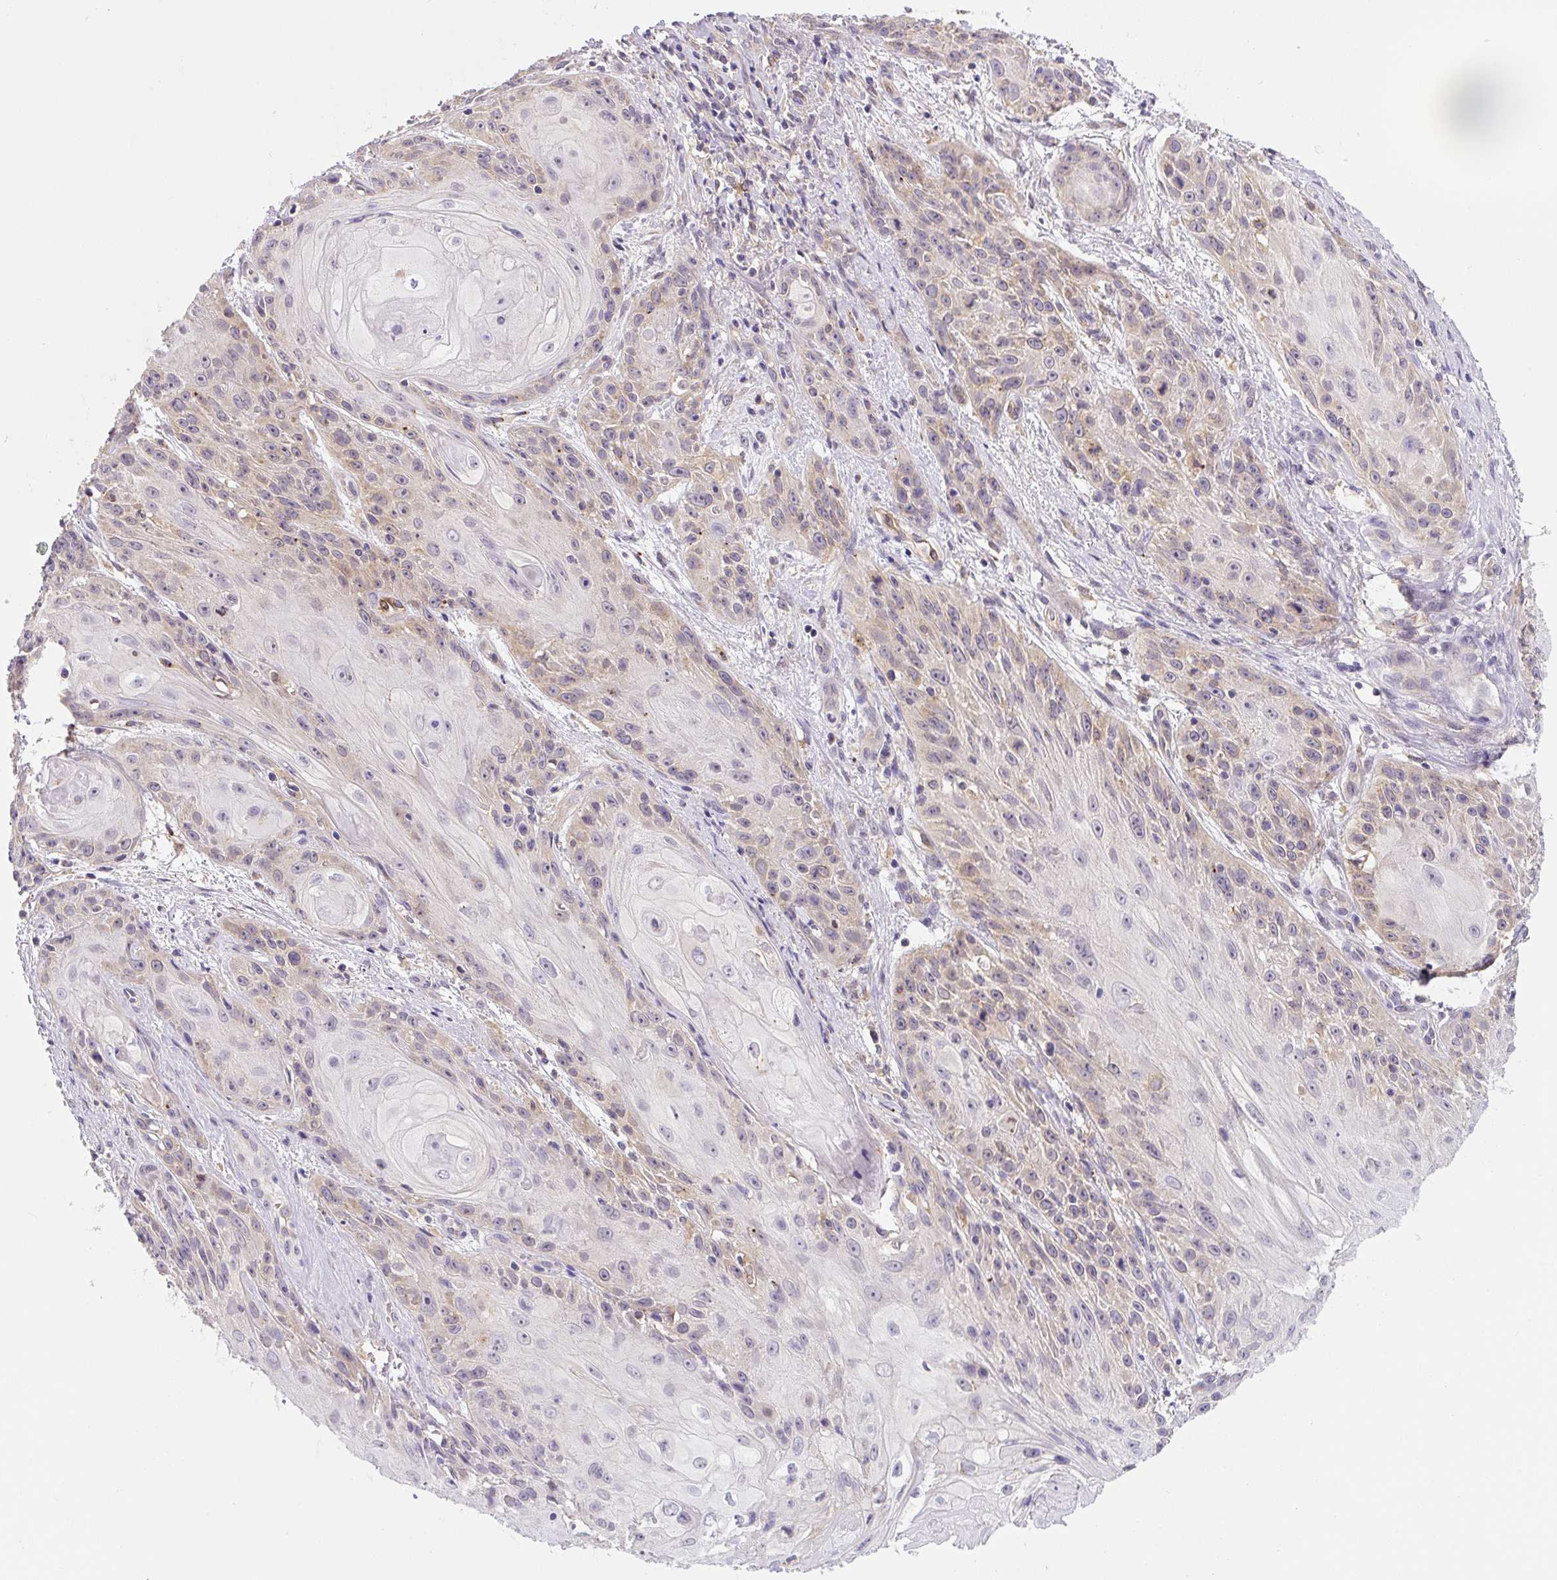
{"staining": {"intensity": "weak", "quantity": "25%-75%", "location": "cytoplasmic/membranous"}, "tissue": "skin cancer", "cell_type": "Tumor cells", "image_type": "cancer", "snomed": [{"axis": "morphology", "description": "Squamous cell carcinoma, NOS"}, {"axis": "topography", "description": "Skin"}, {"axis": "topography", "description": "Vulva"}], "caption": "Immunohistochemistry (IHC) of human skin cancer exhibits low levels of weak cytoplasmic/membranous staining in approximately 25%-75% of tumor cells. The staining was performed using DAB, with brown indicating positive protein expression. Nuclei are stained blue with hematoxylin.", "gene": "PLA2G4A", "patient": {"sex": "female", "age": 76}}